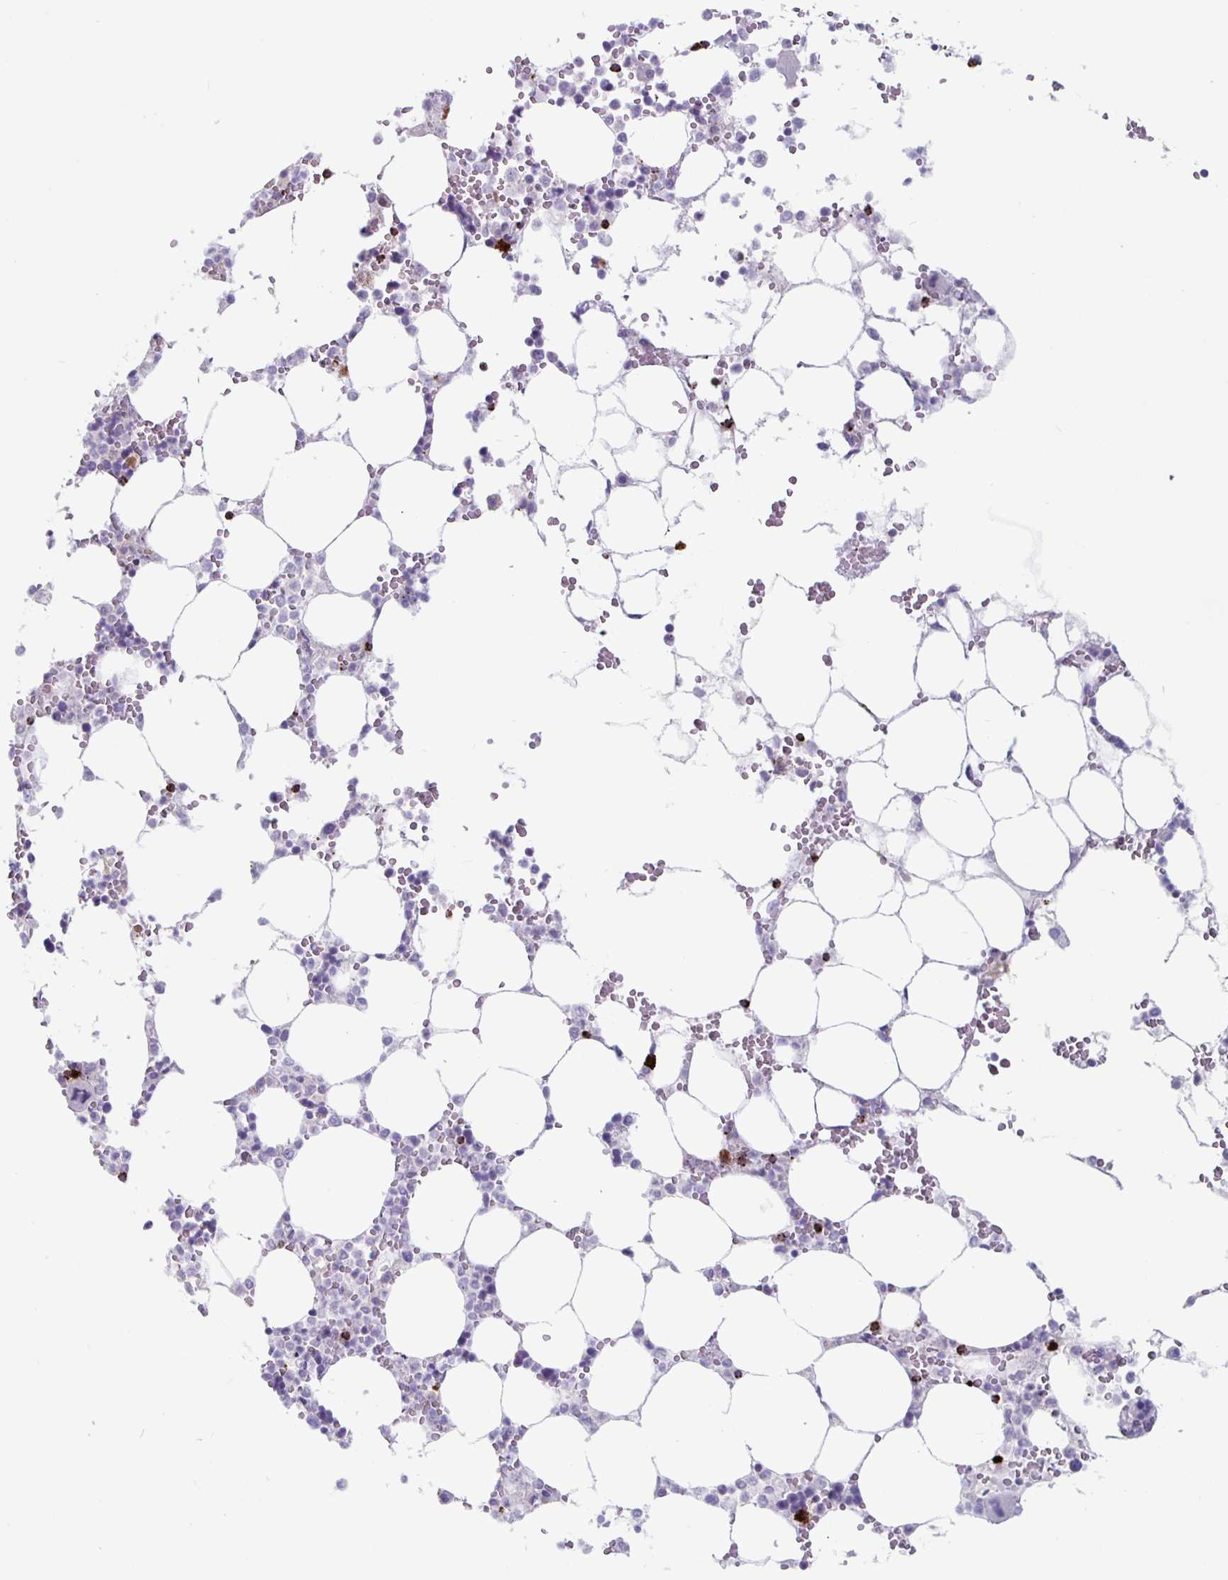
{"staining": {"intensity": "negative", "quantity": "none", "location": "none"}, "tissue": "bone marrow", "cell_type": "Hematopoietic cells", "image_type": "normal", "snomed": [{"axis": "morphology", "description": "Normal tissue, NOS"}, {"axis": "topography", "description": "Bone marrow"}], "caption": "The IHC image has no significant positivity in hematopoietic cells of bone marrow.", "gene": "GZMK", "patient": {"sex": "male", "age": 64}}